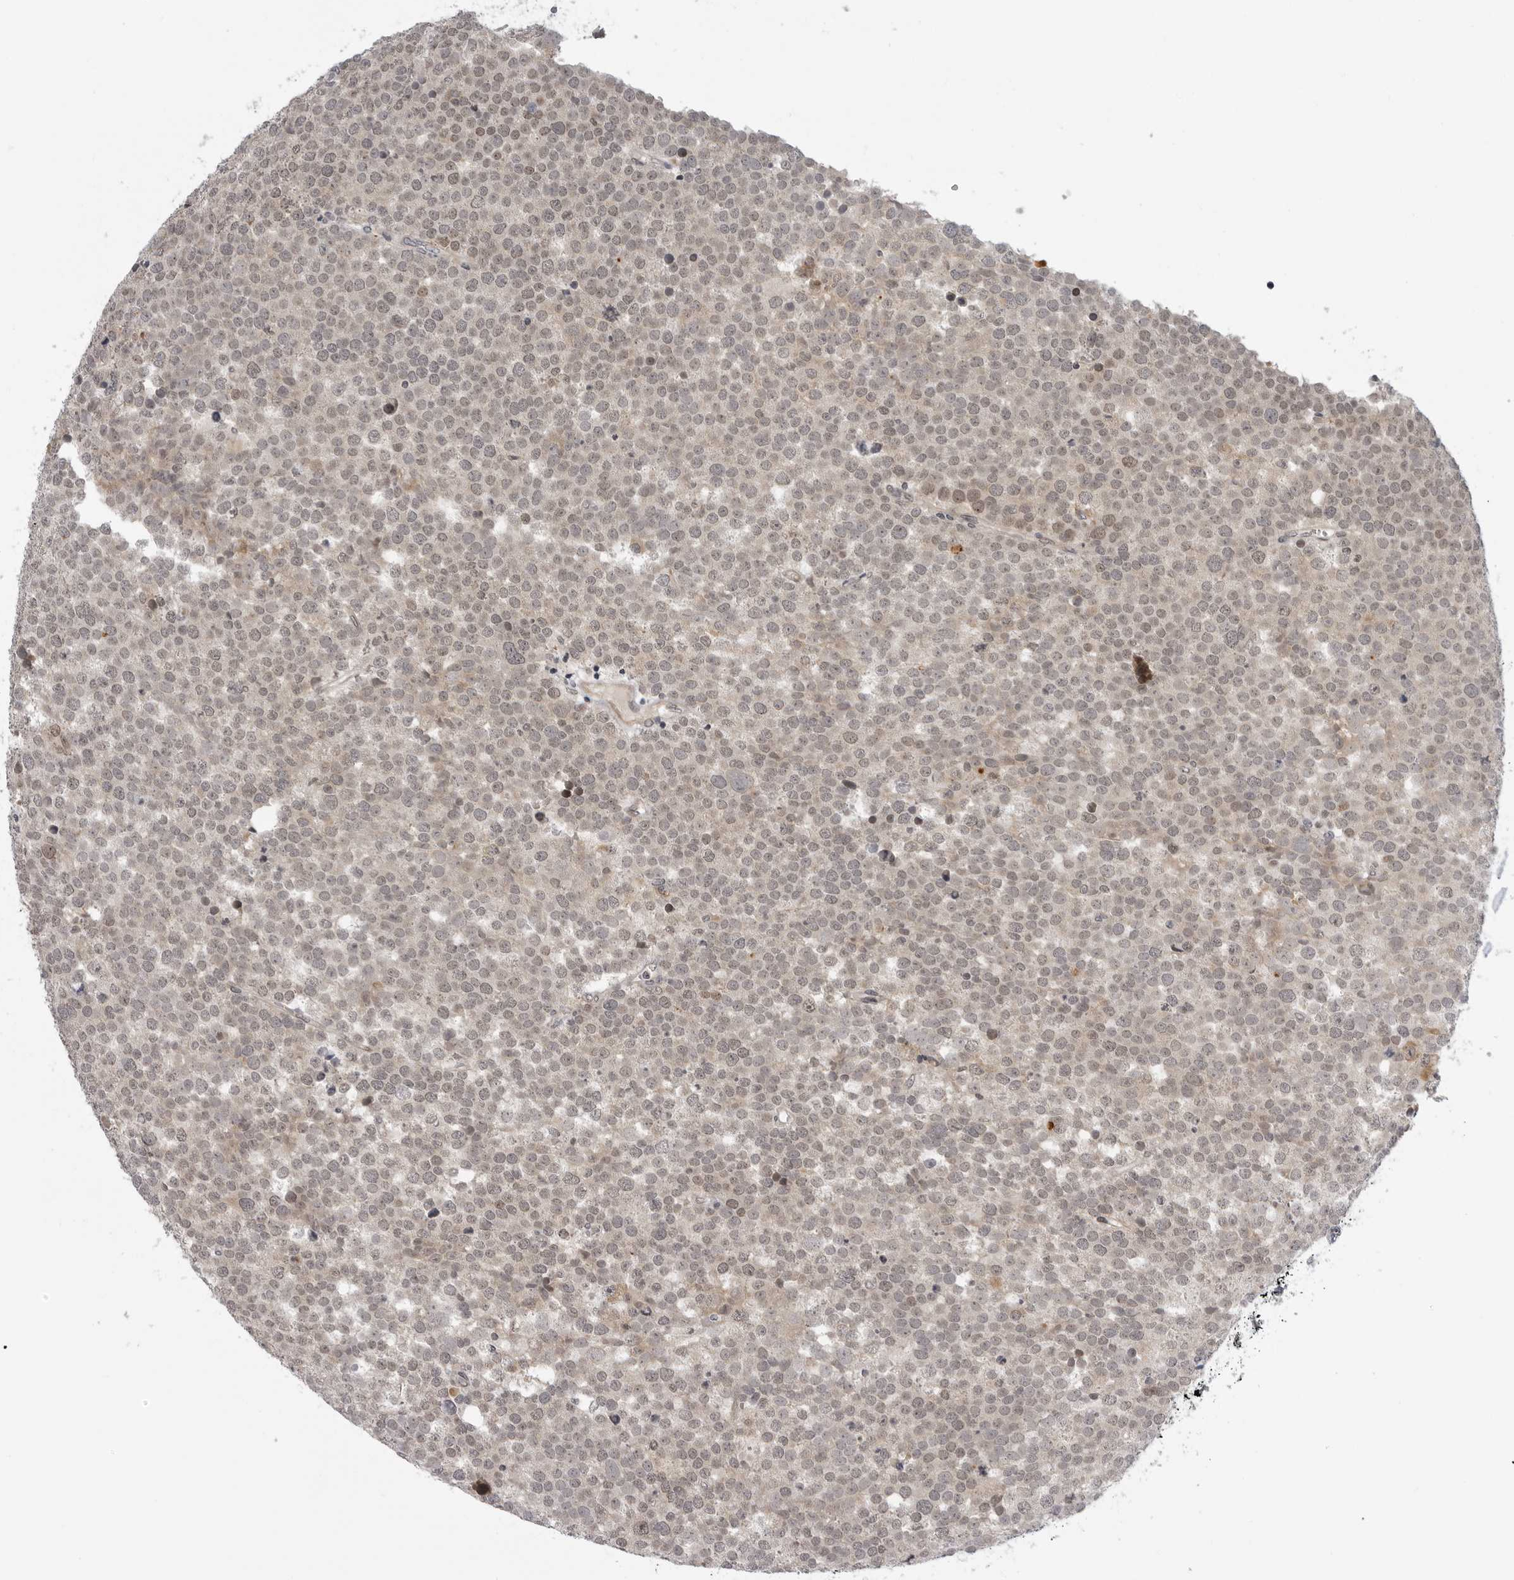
{"staining": {"intensity": "weak", "quantity": ">75%", "location": "nuclear"}, "tissue": "testis cancer", "cell_type": "Tumor cells", "image_type": "cancer", "snomed": [{"axis": "morphology", "description": "Seminoma, NOS"}, {"axis": "topography", "description": "Testis"}], "caption": "The immunohistochemical stain highlights weak nuclear staining in tumor cells of testis cancer tissue.", "gene": "ALPK2", "patient": {"sex": "male", "age": 71}}